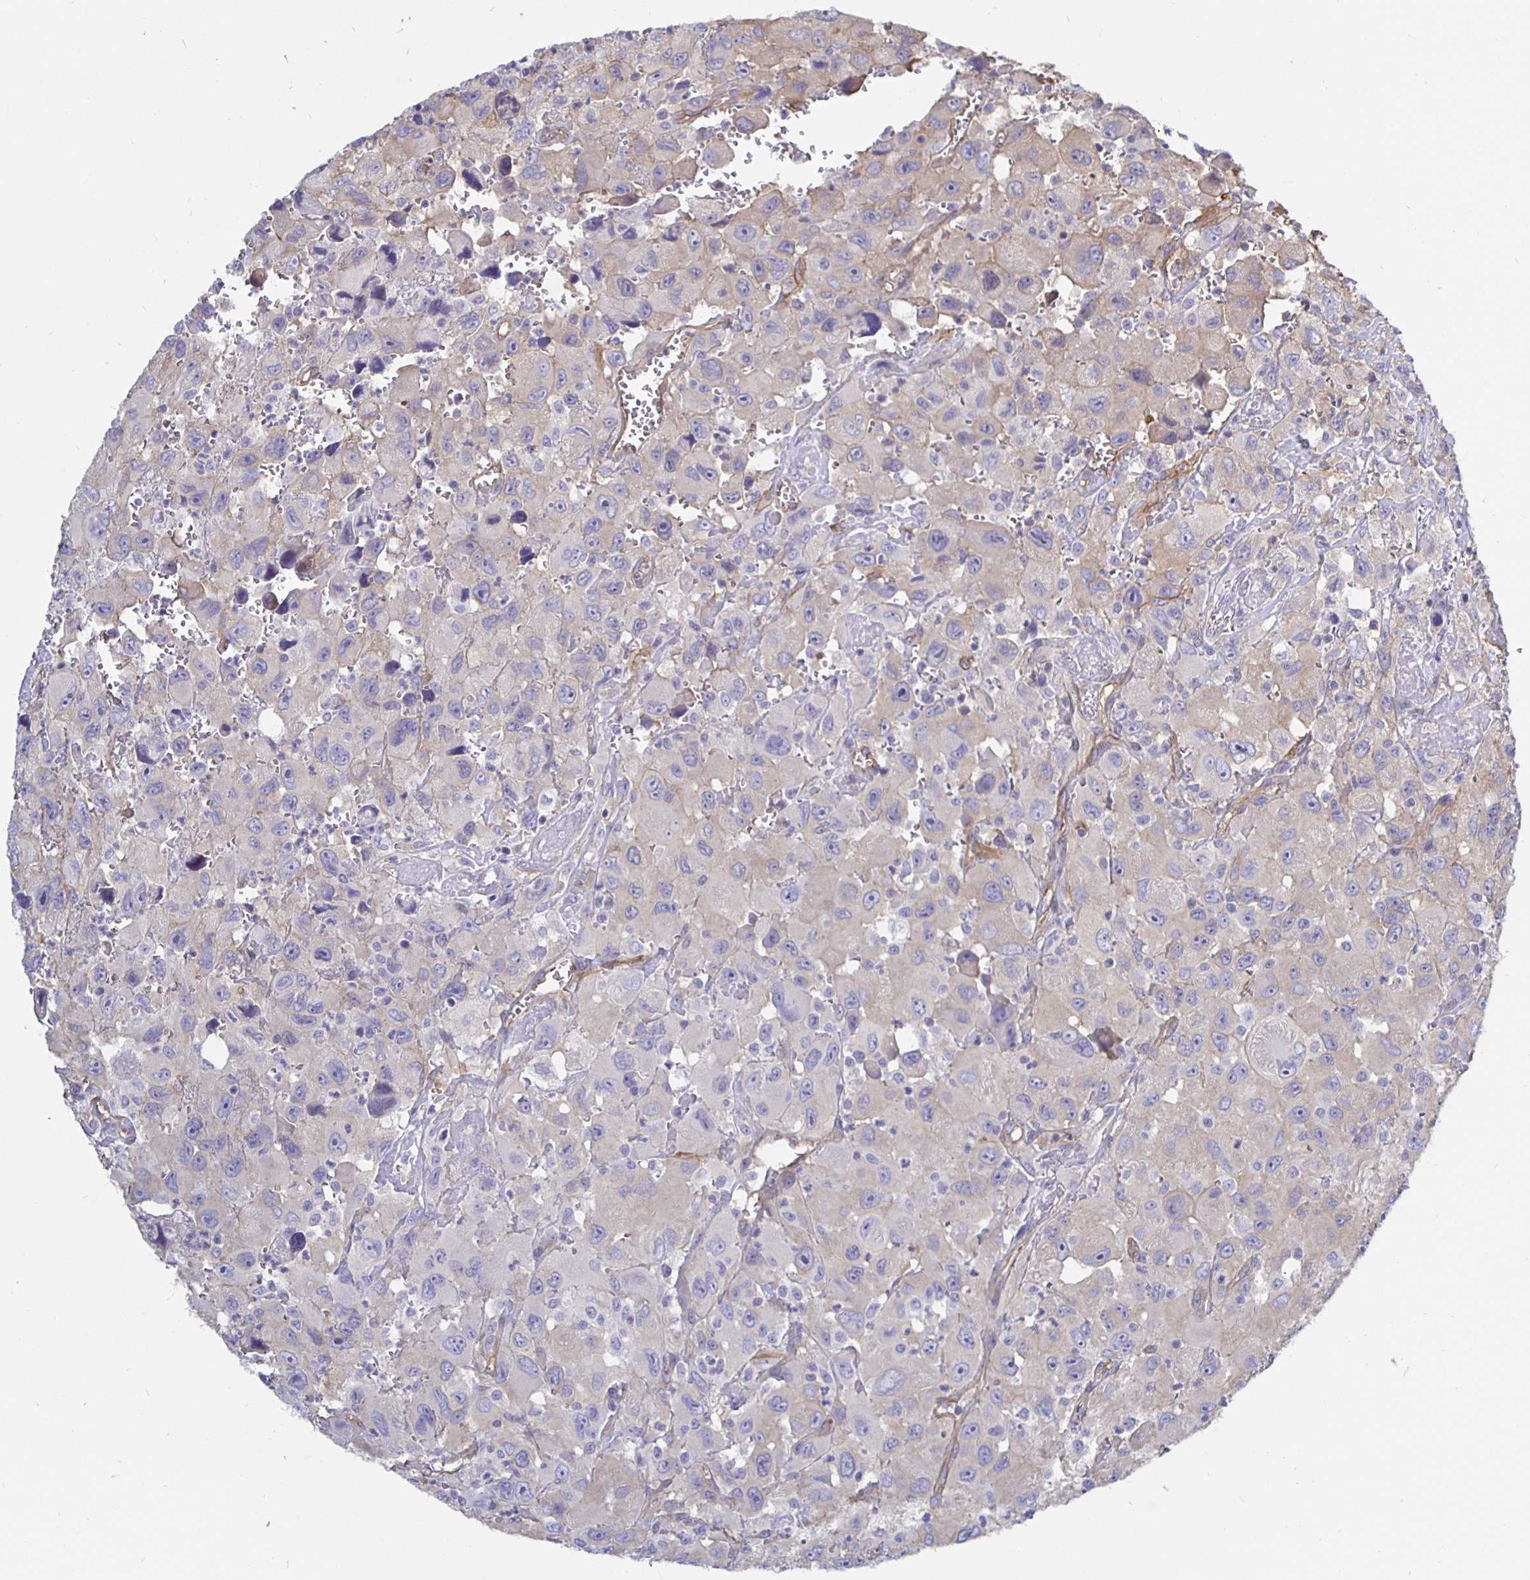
{"staining": {"intensity": "negative", "quantity": "none", "location": "none"}, "tissue": "head and neck cancer", "cell_type": "Tumor cells", "image_type": "cancer", "snomed": [{"axis": "morphology", "description": "Squamous cell carcinoma, NOS"}, {"axis": "morphology", "description": "Squamous cell carcinoma, metastatic, NOS"}, {"axis": "topography", "description": "Oral tissue"}, {"axis": "topography", "description": "Head-Neck"}], "caption": "The immunohistochemistry image has no significant expression in tumor cells of head and neck cancer (metastatic squamous cell carcinoma) tissue. (DAB (3,3'-diaminobenzidine) immunohistochemistry (IHC) with hematoxylin counter stain).", "gene": "ARHGEF39", "patient": {"sex": "female", "age": 85}}